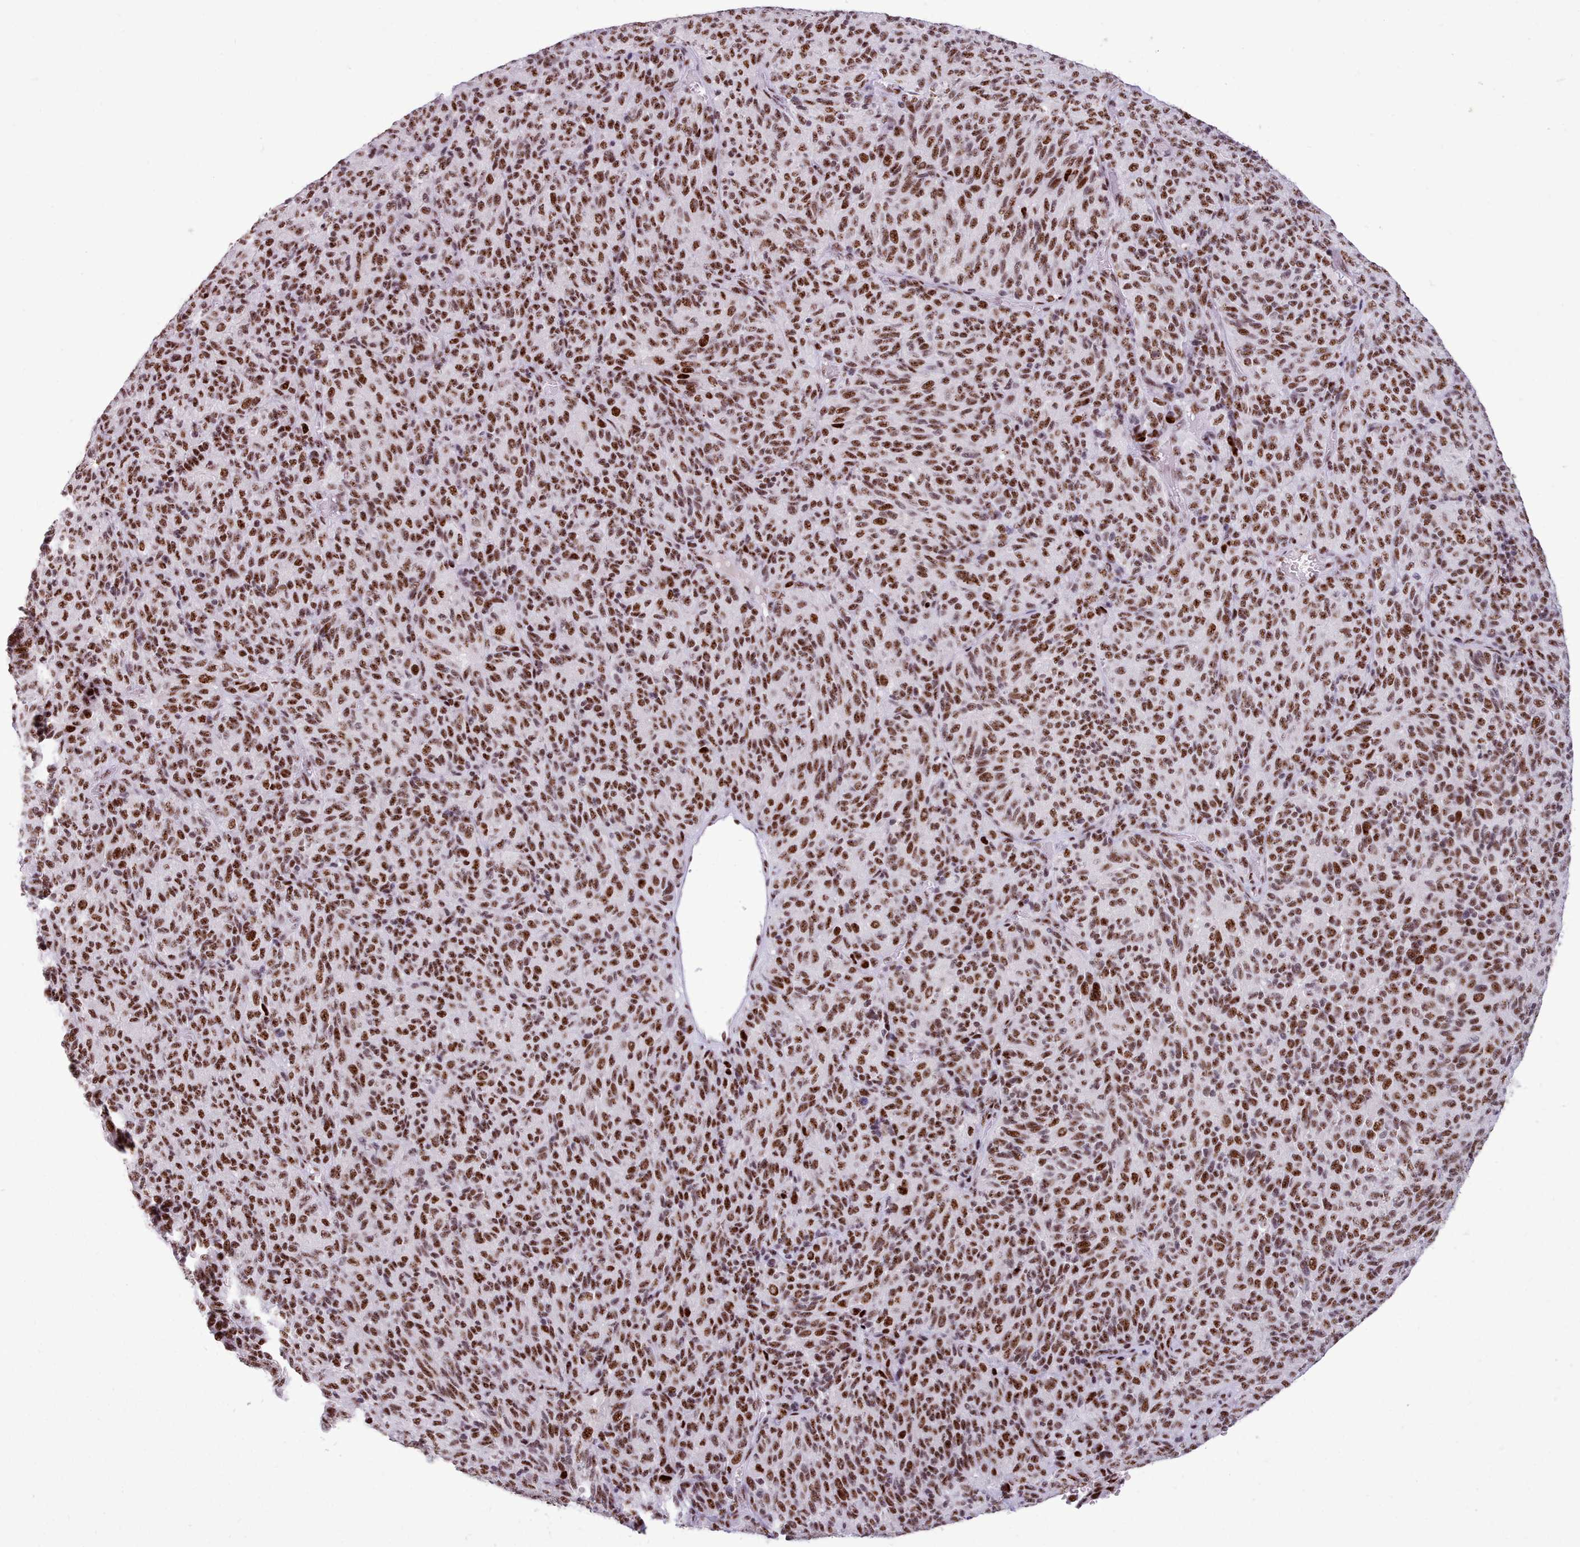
{"staining": {"intensity": "strong", "quantity": ">75%", "location": "nuclear"}, "tissue": "melanoma", "cell_type": "Tumor cells", "image_type": "cancer", "snomed": [{"axis": "morphology", "description": "Malignant melanoma, Metastatic site"}, {"axis": "topography", "description": "Brain"}], "caption": "This is an image of immunohistochemistry staining of melanoma, which shows strong positivity in the nuclear of tumor cells.", "gene": "TMEM35B", "patient": {"sex": "female", "age": 56}}